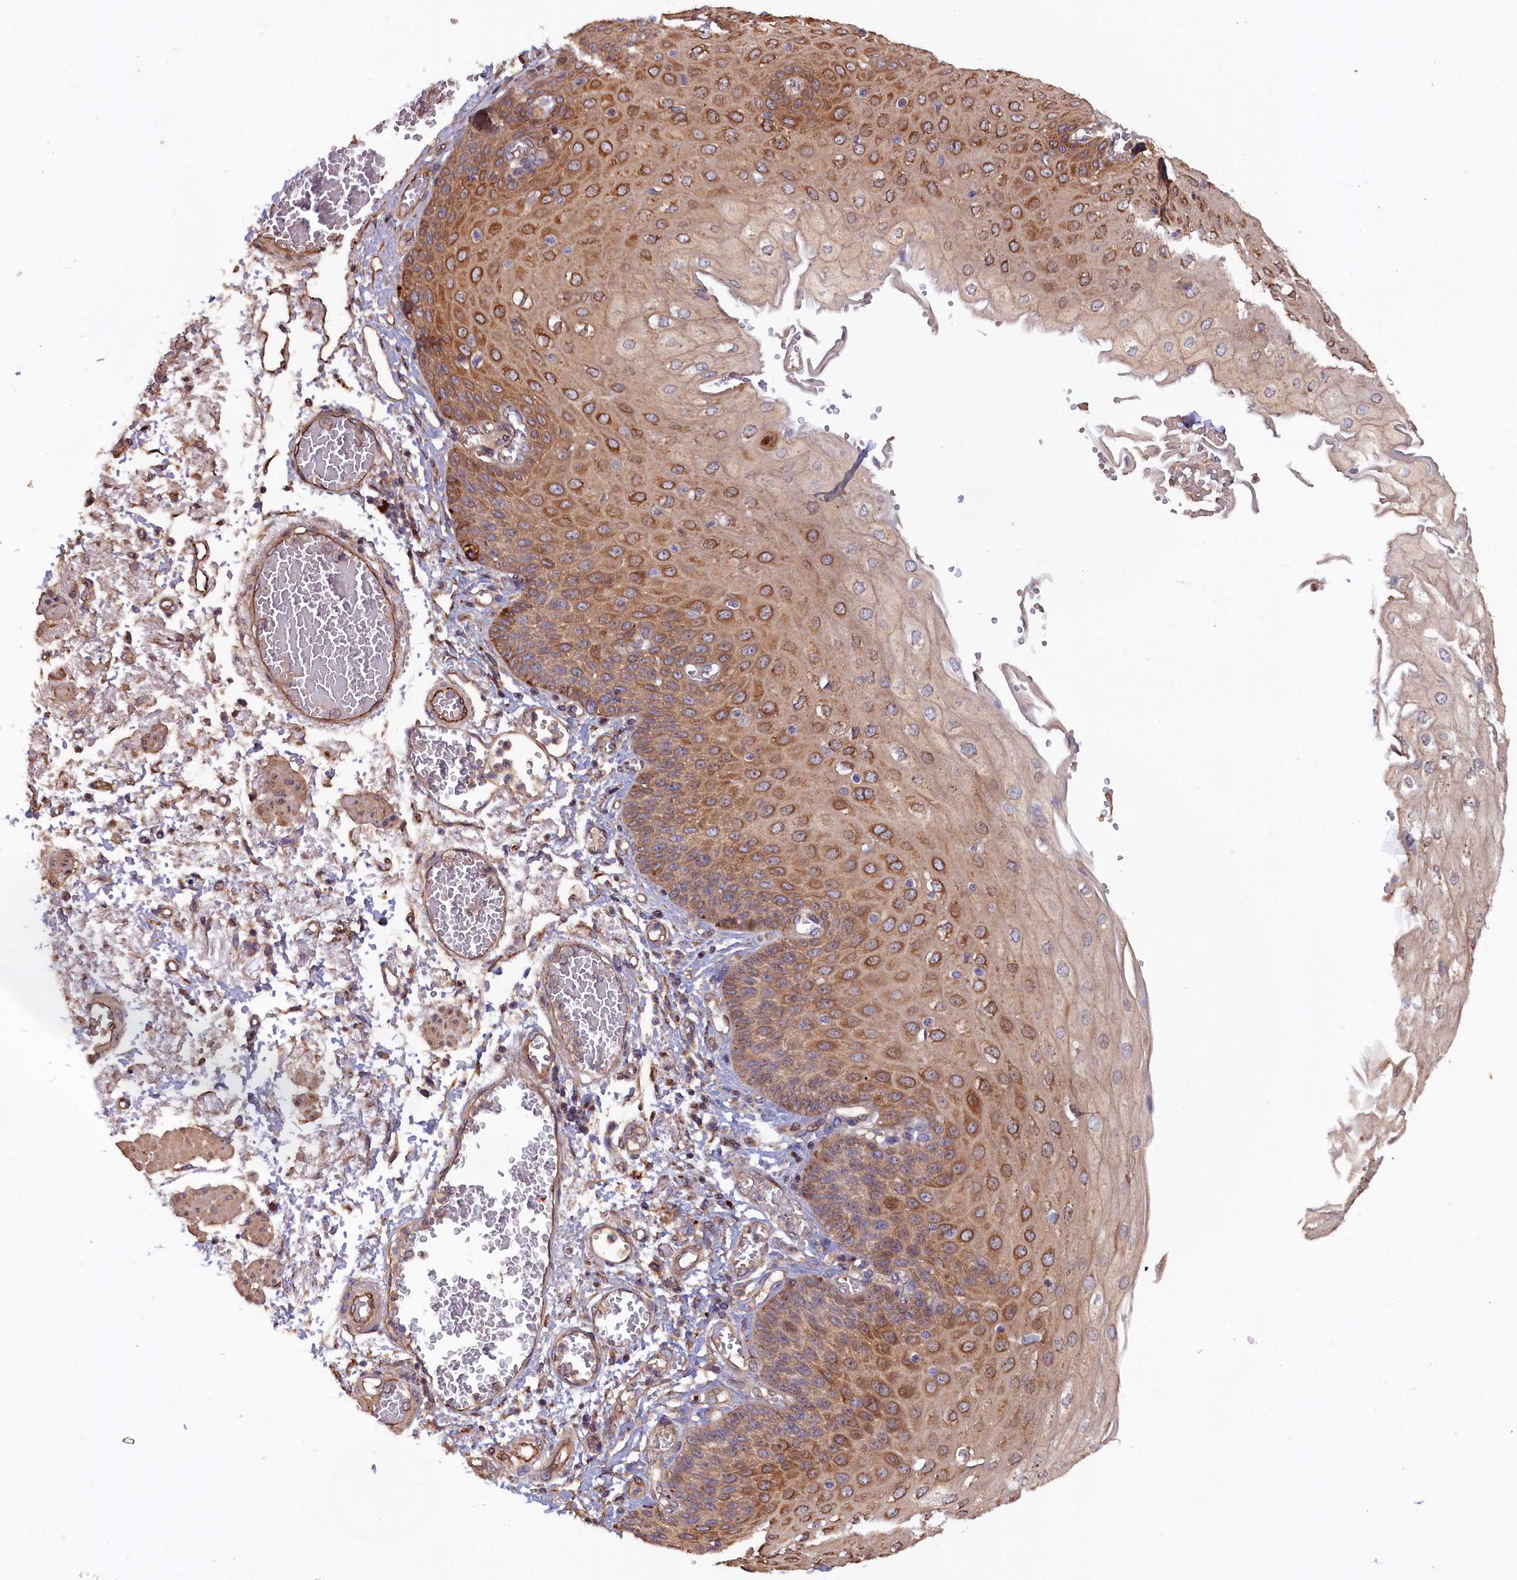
{"staining": {"intensity": "moderate", "quantity": ">75%", "location": "cytoplasmic/membranous"}, "tissue": "esophagus", "cell_type": "Squamous epithelial cells", "image_type": "normal", "snomed": [{"axis": "morphology", "description": "Normal tissue, NOS"}, {"axis": "topography", "description": "Esophagus"}], "caption": "This is a histology image of immunohistochemistry (IHC) staining of unremarkable esophagus, which shows moderate expression in the cytoplasmic/membranous of squamous epithelial cells.", "gene": "GREB1L", "patient": {"sex": "male", "age": 81}}